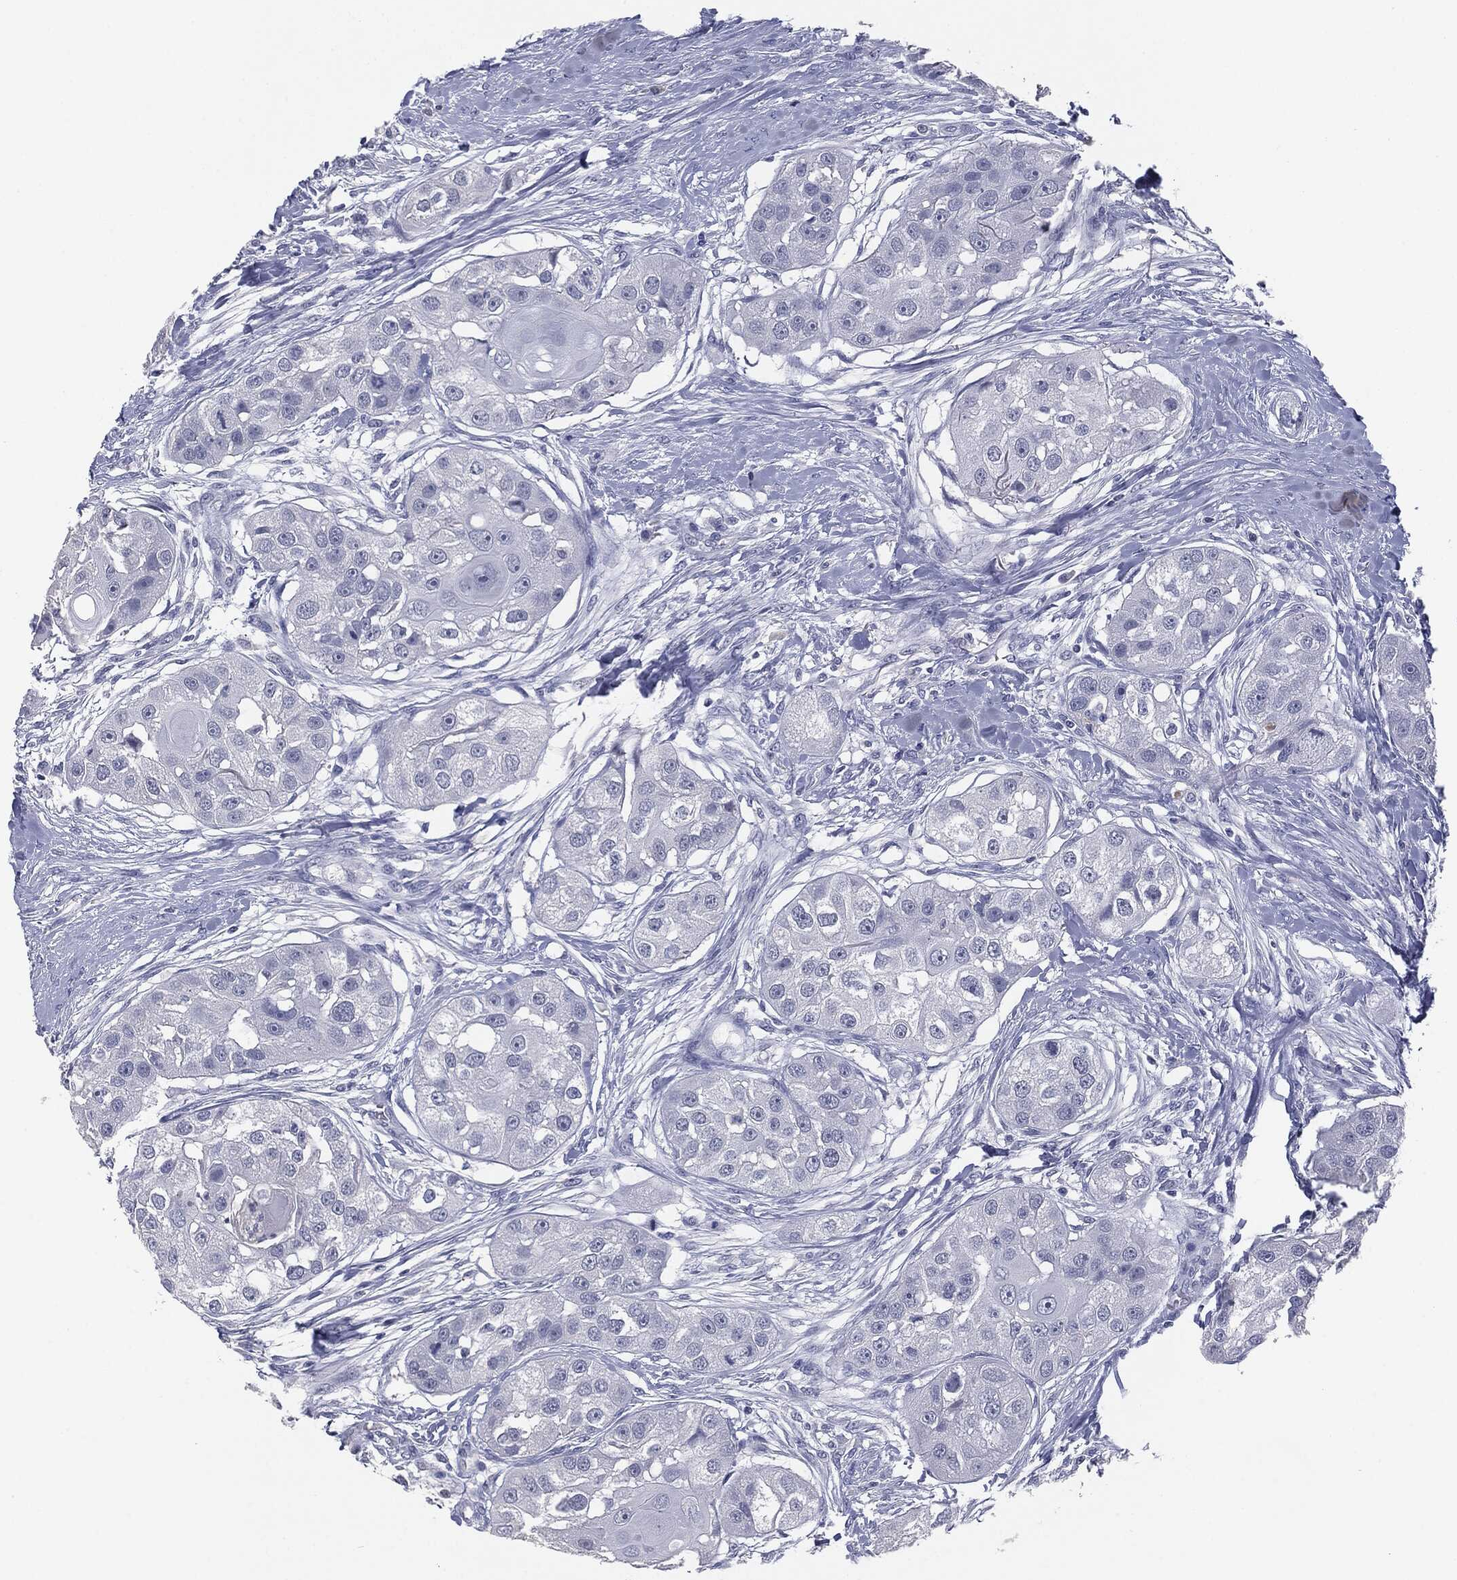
{"staining": {"intensity": "negative", "quantity": "none", "location": "none"}, "tissue": "head and neck cancer", "cell_type": "Tumor cells", "image_type": "cancer", "snomed": [{"axis": "morphology", "description": "Normal tissue, NOS"}, {"axis": "morphology", "description": "Squamous cell carcinoma, NOS"}, {"axis": "topography", "description": "Skeletal muscle"}, {"axis": "topography", "description": "Head-Neck"}], "caption": "Immunohistochemical staining of human head and neck cancer demonstrates no significant positivity in tumor cells.", "gene": "MUC1", "patient": {"sex": "male", "age": 51}}